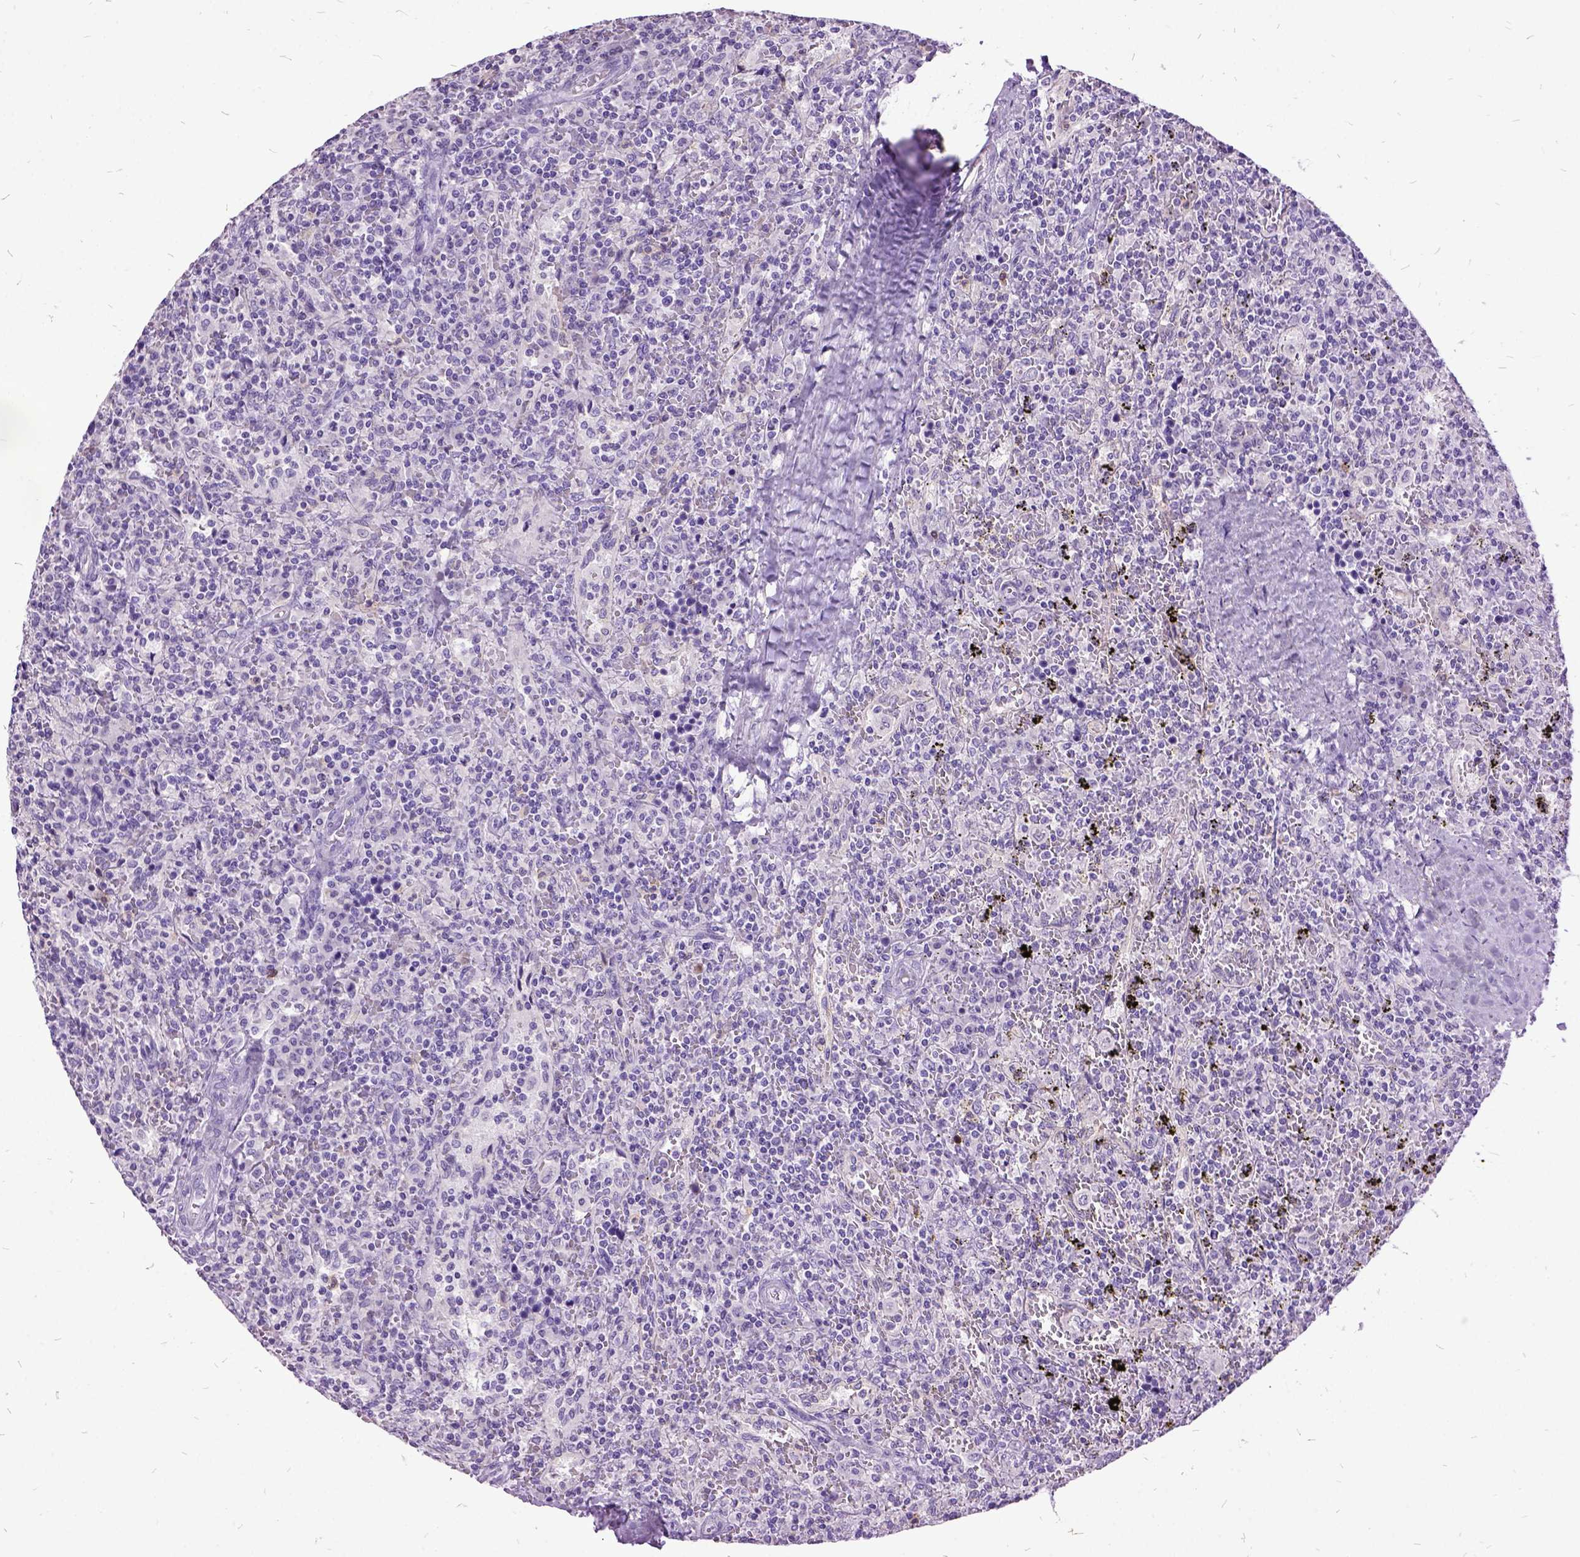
{"staining": {"intensity": "negative", "quantity": "none", "location": "none"}, "tissue": "lymphoma", "cell_type": "Tumor cells", "image_type": "cancer", "snomed": [{"axis": "morphology", "description": "Malignant lymphoma, non-Hodgkin's type, Low grade"}, {"axis": "topography", "description": "Spleen"}], "caption": "Lymphoma stained for a protein using immunohistochemistry (IHC) demonstrates no staining tumor cells.", "gene": "MME", "patient": {"sex": "male", "age": 62}}